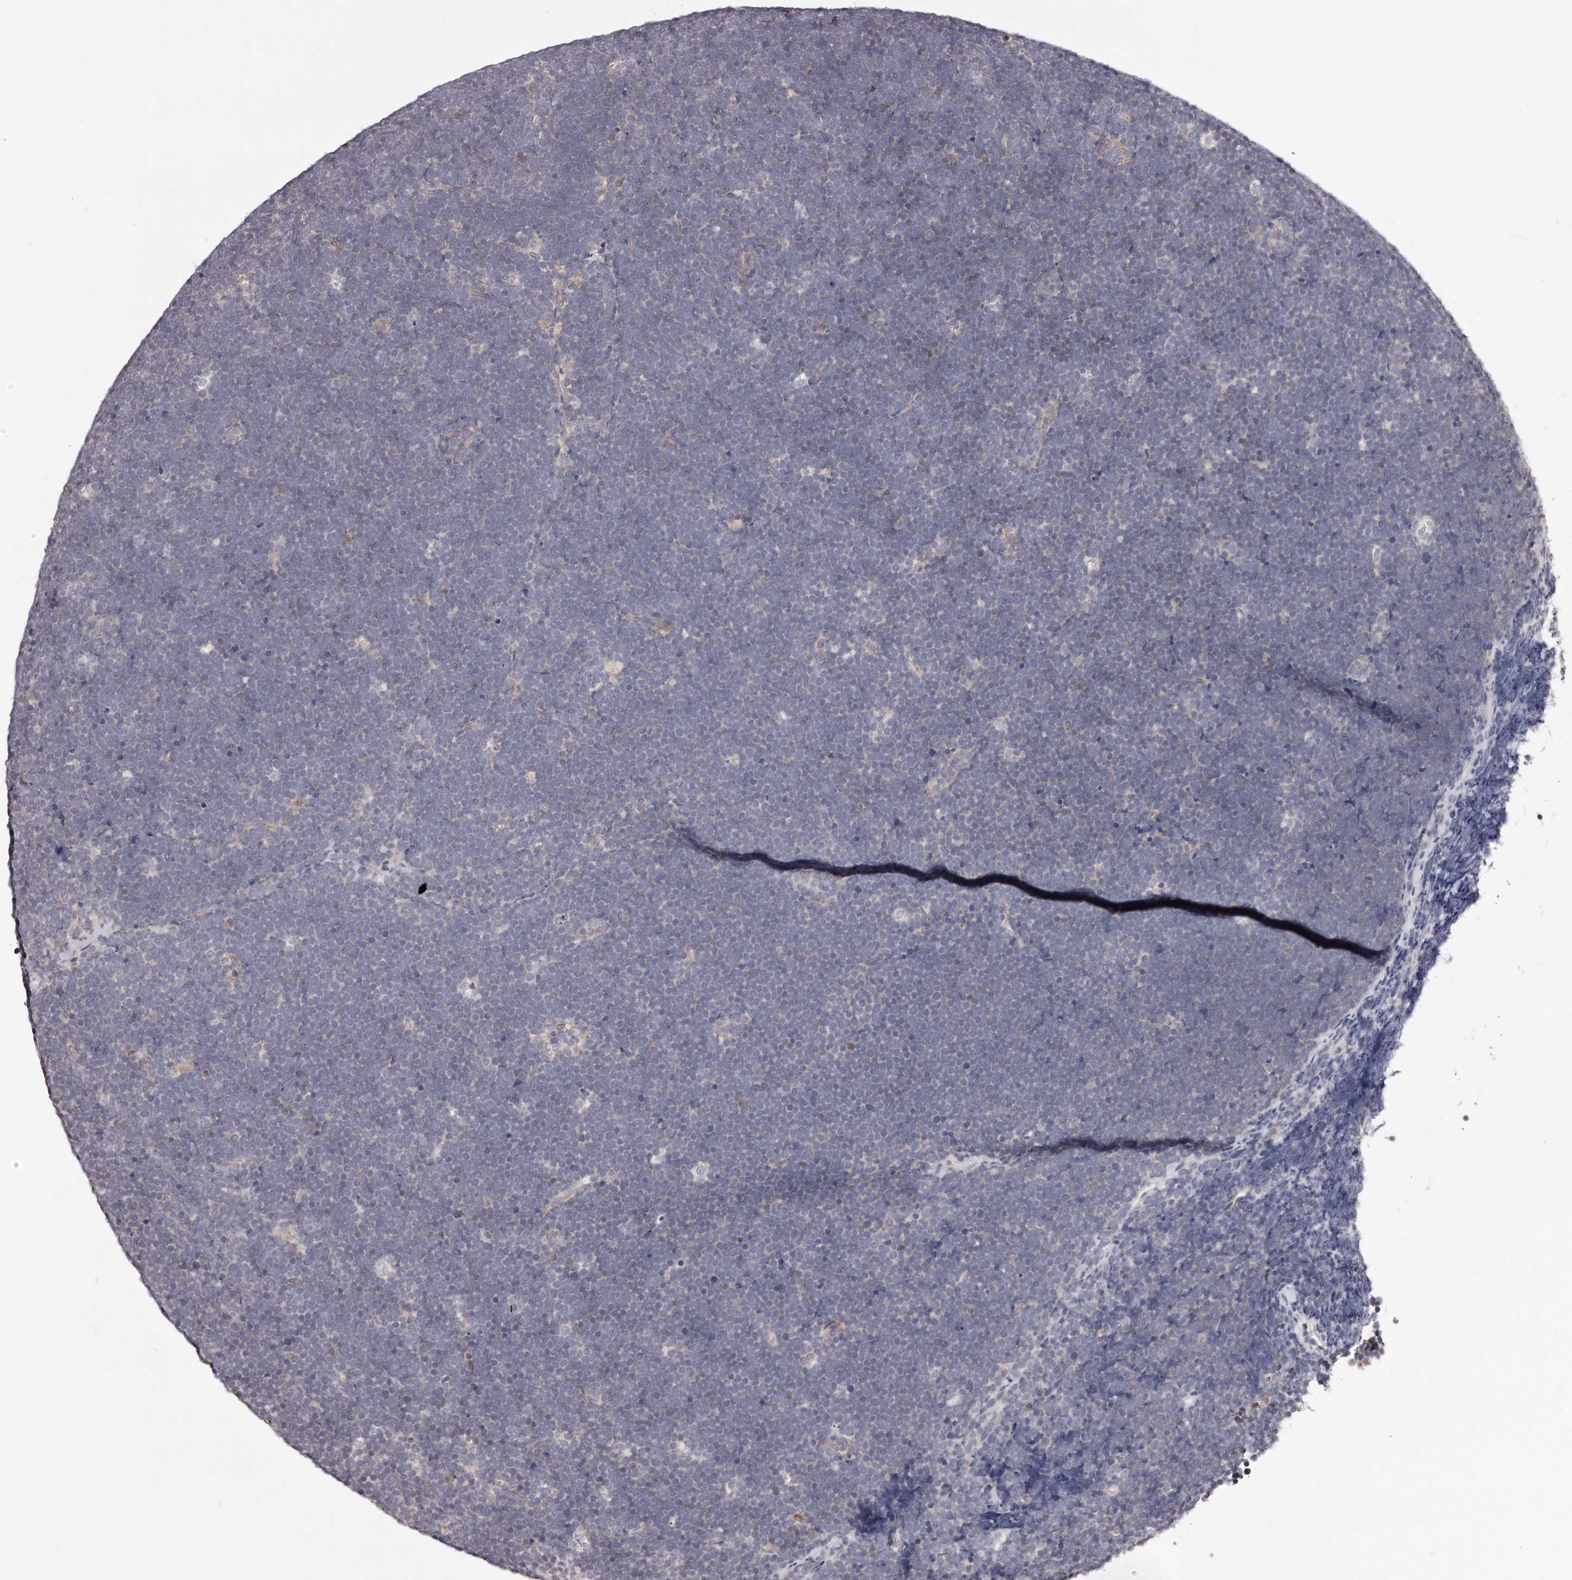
{"staining": {"intensity": "negative", "quantity": "none", "location": "none"}, "tissue": "lymphoma", "cell_type": "Tumor cells", "image_type": "cancer", "snomed": [{"axis": "morphology", "description": "Malignant lymphoma, non-Hodgkin's type, High grade"}, {"axis": "topography", "description": "Lymph node"}], "caption": "Micrograph shows no significant protein positivity in tumor cells of high-grade malignant lymphoma, non-Hodgkin's type.", "gene": "TRAPPC14", "patient": {"sex": "male", "age": 13}}